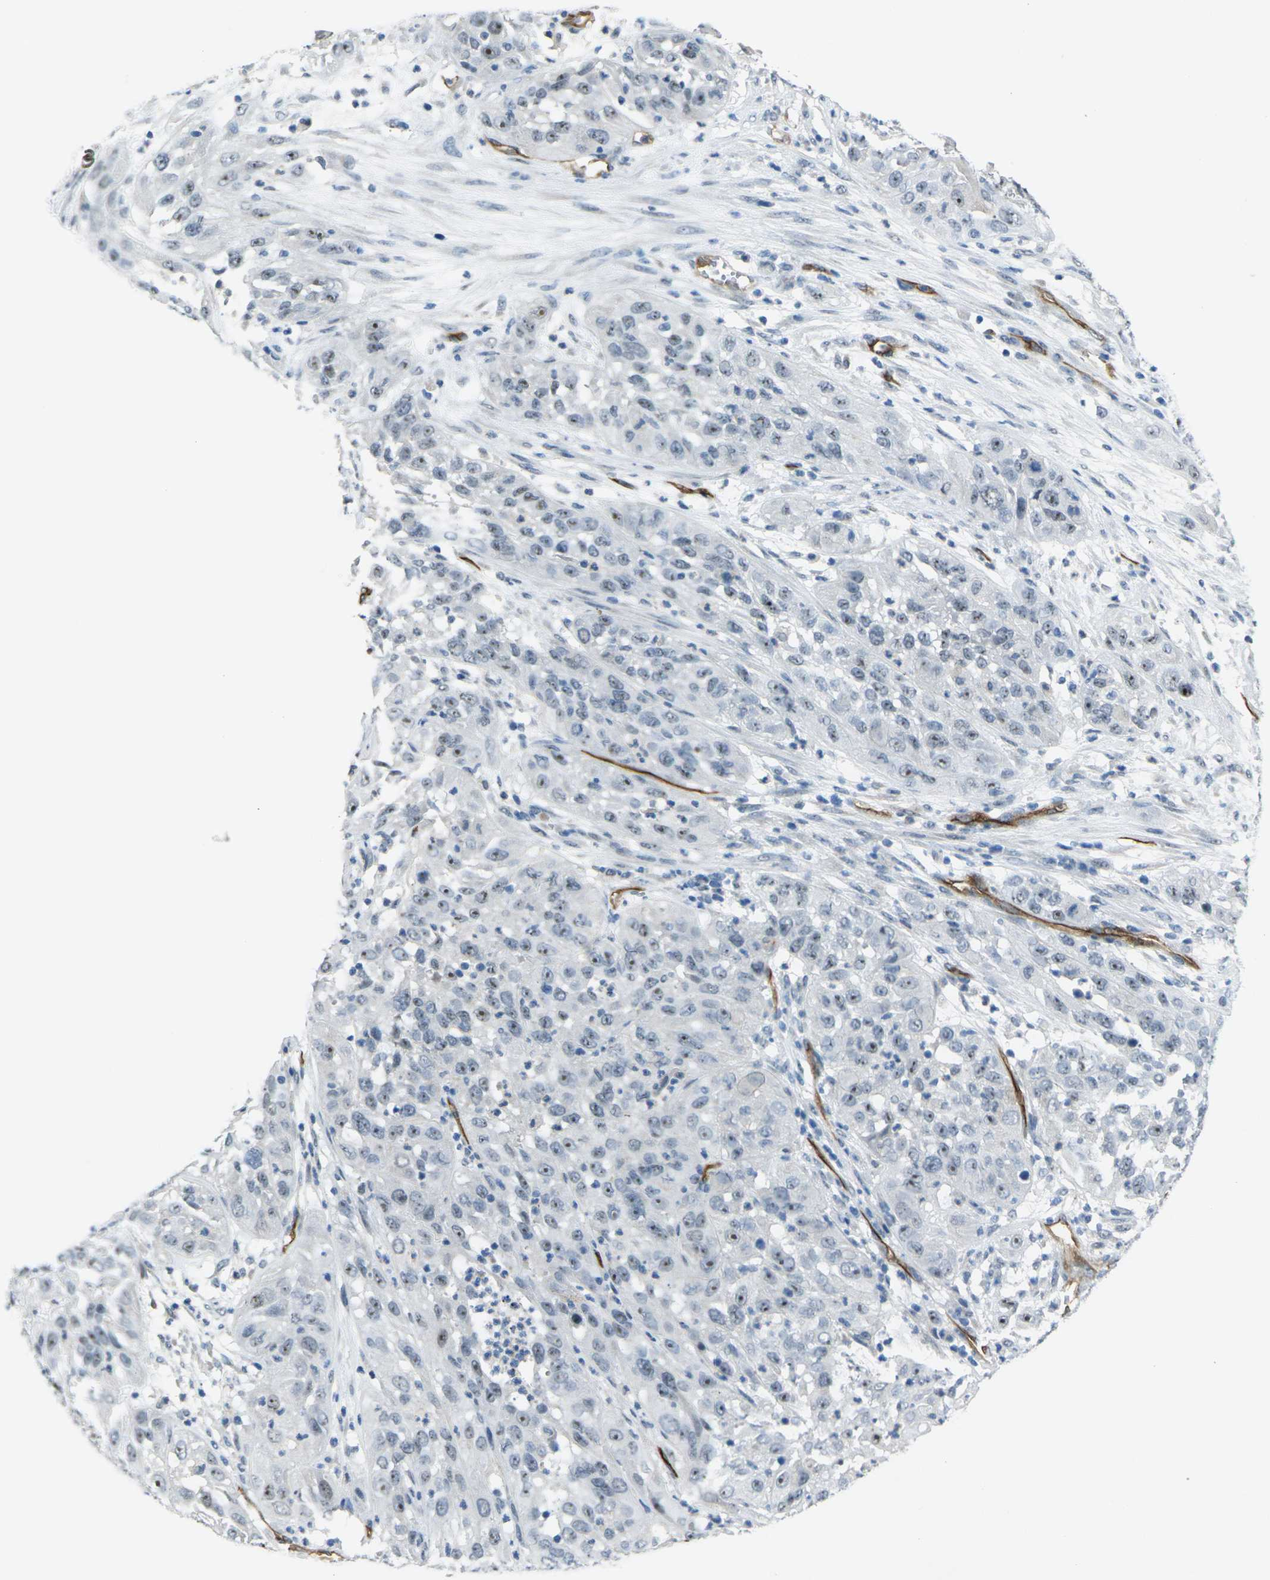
{"staining": {"intensity": "moderate", "quantity": "25%-75%", "location": "nuclear"}, "tissue": "cervical cancer", "cell_type": "Tumor cells", "image_type": "cancer", "snomed": [{"axis": "morphology", "description": "Squamous cell carcinoma, NOS"}, {"axis": "topography", "description": "Cervix"}], "caption": "Immunohistochemical staining of human squamous cell carcinoma (cervical) exhibits medium levels of moderate nuclear protein staining in approximately 25%-75% of tumor cells. (brown staining indicates protein expression, while blue staining denotes nuclei).", "gene": "HSPA12B", "patient": {"sex": "female", "age": 32}}